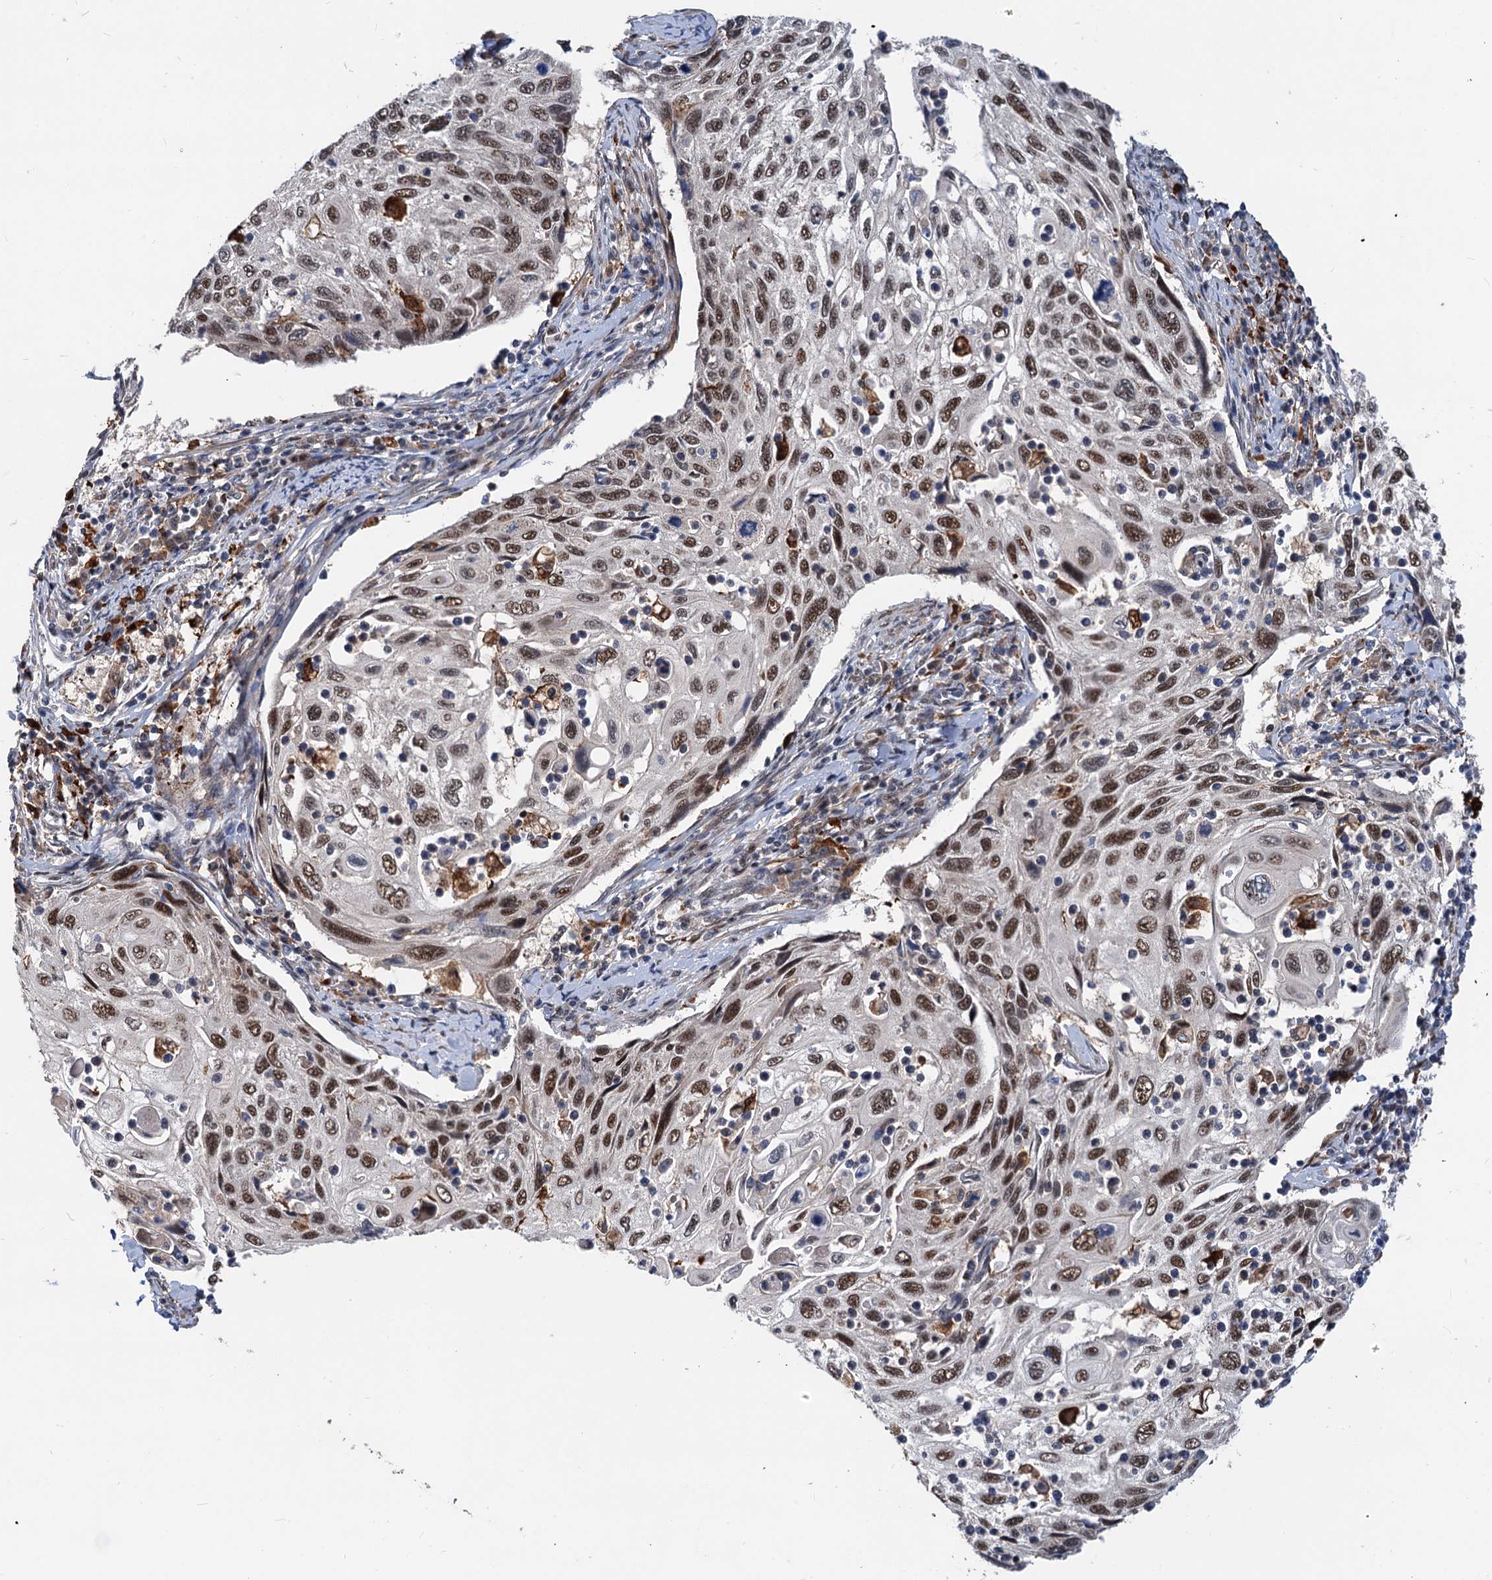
{"staining": {"intensity": "moderate", "quantity": ">75%", "location": "nuclear"}, "tissue": "cervical cancer", "cell_type": "Tumor cells", "image_type": "cancer", "snomed": [{"axis": "morphology", "description": "Squamous cell carcinoma, NOS"}, {"axis": "topography", "description": "Cervix"}], "caption": "Cervical cancer stained for a protein shows moderate nuclear positivity in tumor cells. (DAB IHC with brightfield microscopy, high magnification).", "gene": "PHF8", "patient": {"sex": "female", "age": 70}}